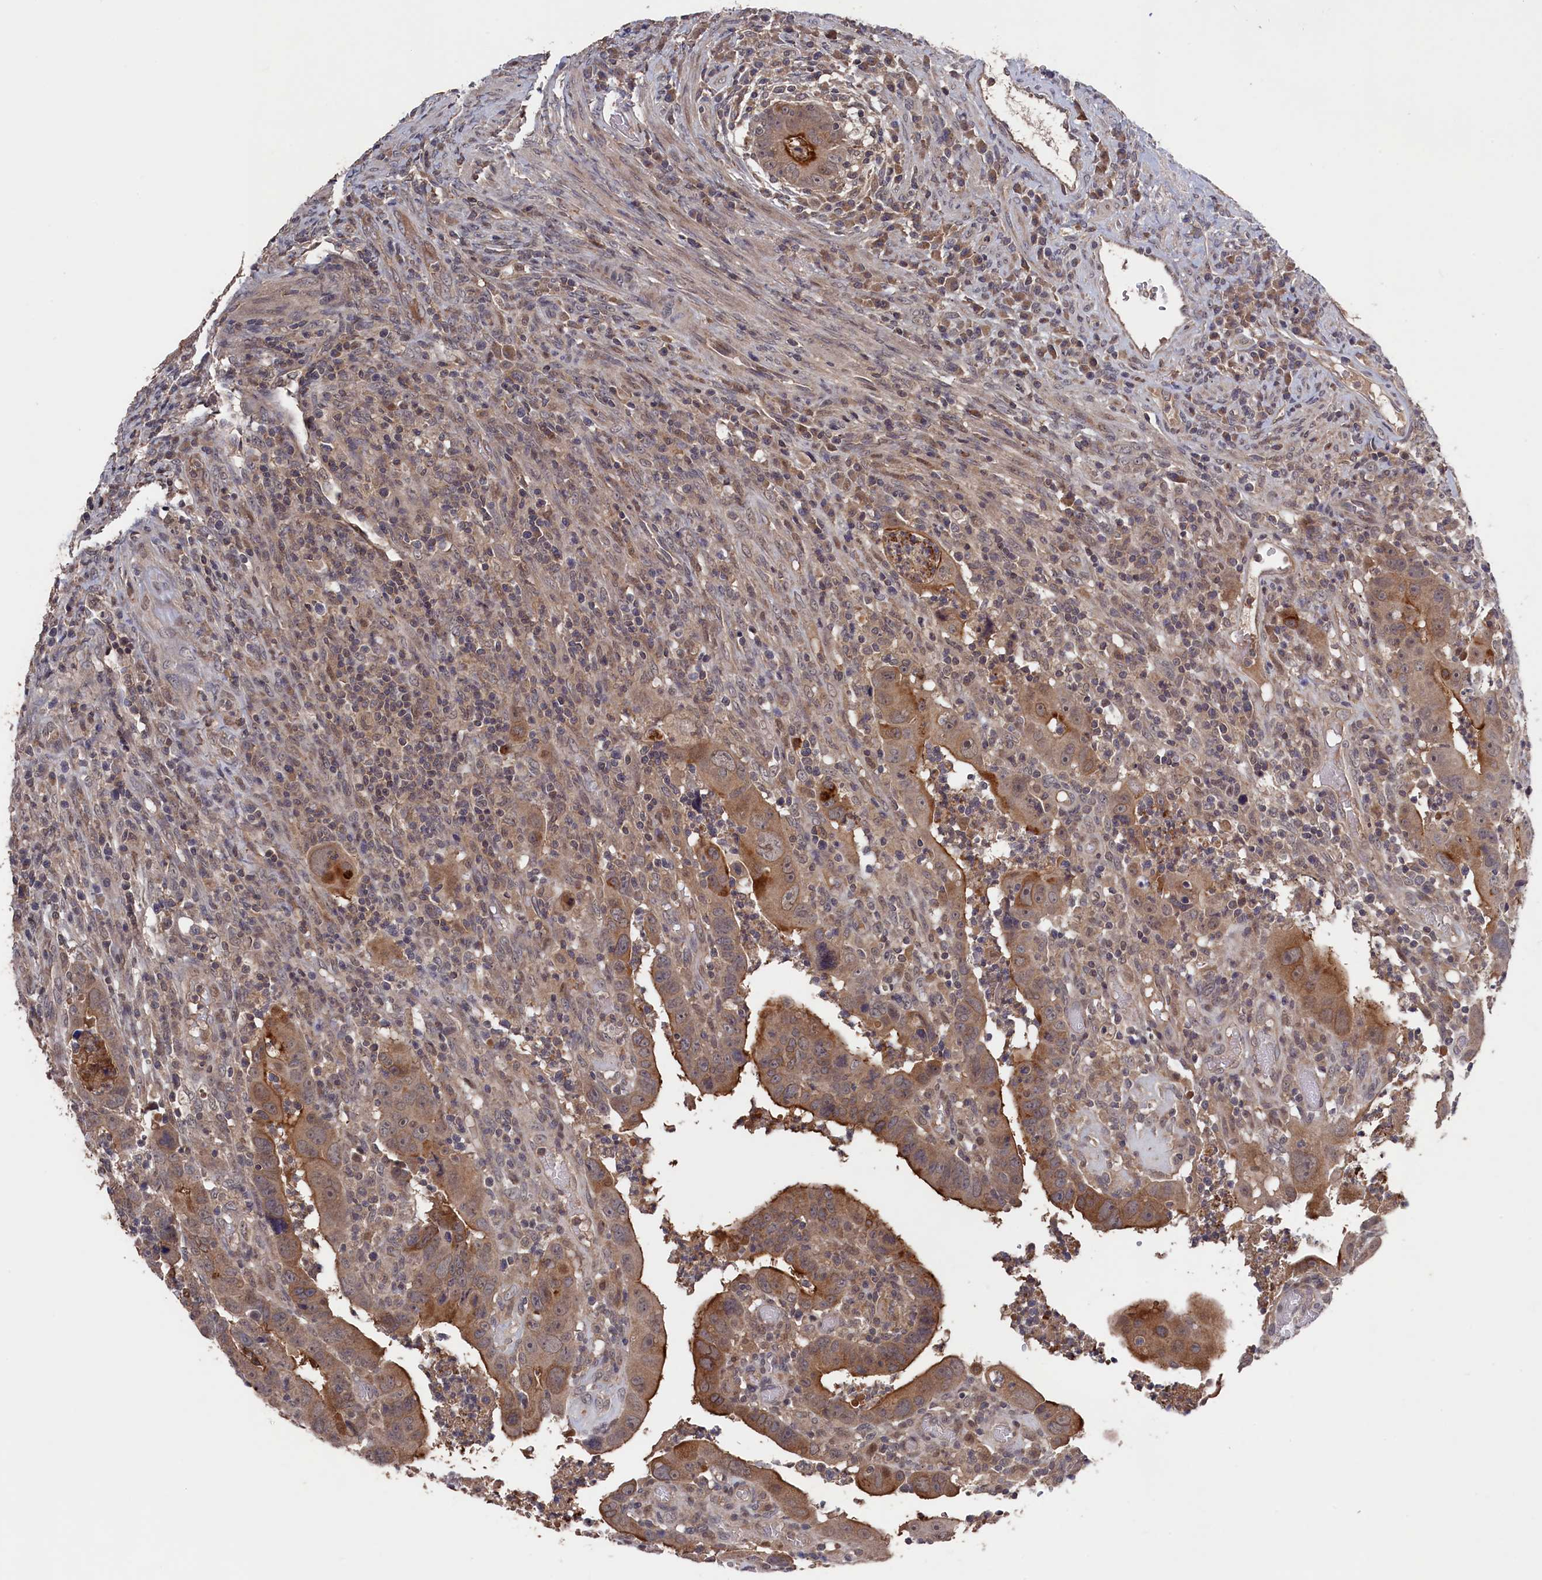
{"staining": {"intensity": "moderate", "quantity": ">75%", "location": "cytoplasmic/membranous"}, "tissue": "colorectal cancer", "cell_type": "Tumor cells", "image_type": "cancer", "snomed": [{"axis": "morphology", "description": "Normal tissue, NOS"}, {"axis": "morphology", "description": "Adenocarcinoma, NOS"}, {"axis": "topography", "description": "Rectum"}], "caption": "There is medium levels of moderate cytoplasmic/membranous expression in tumor cells of adenocarcinoma (colorectal), as demonstrated by immunohistochemical staining (brown color).", "gene": "TMC5", "patient": {"sex": "female", "age": 65}}